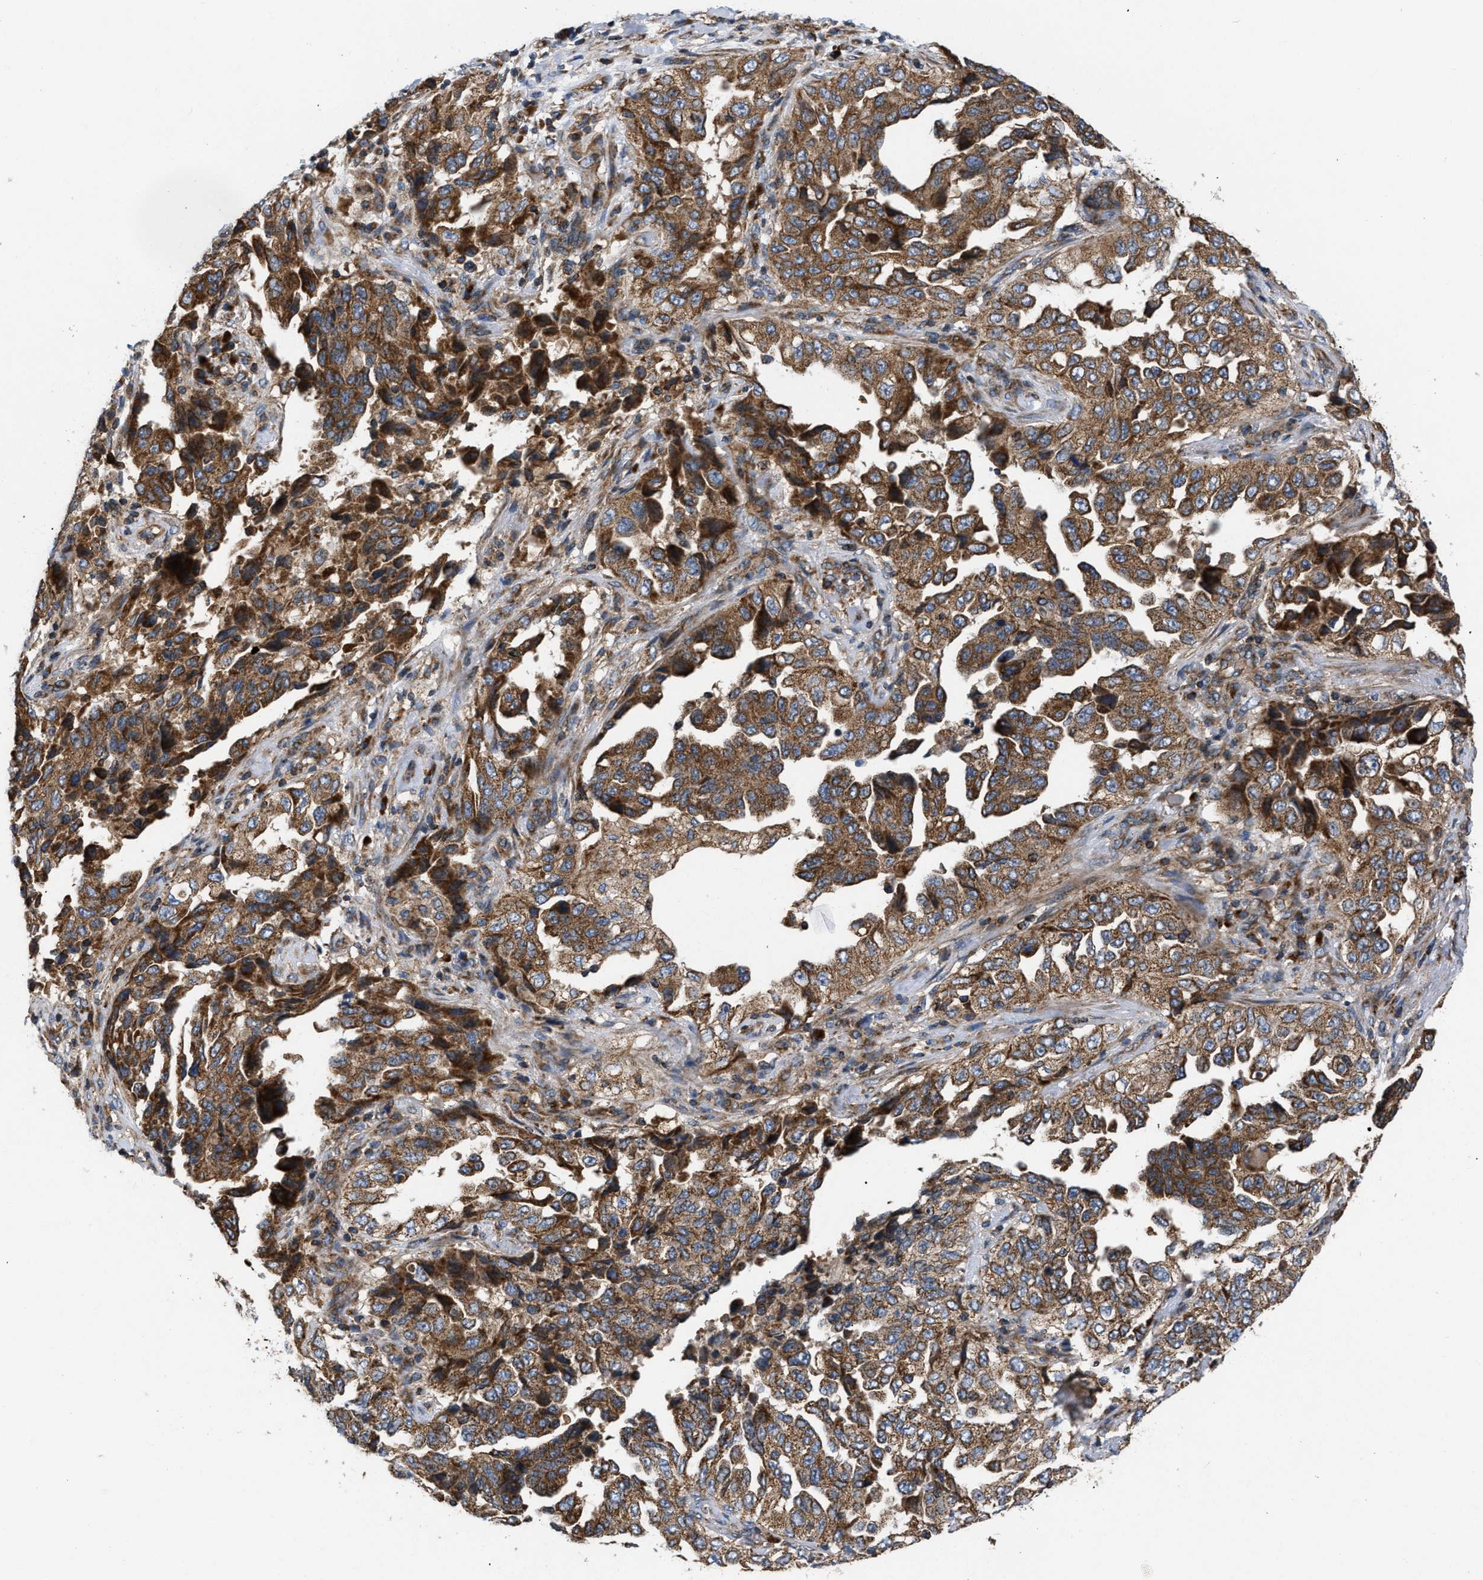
{"staining": {"intensity": "strong", "quantity": ">75%", "location": "cytoplasmic/membranous"}, "tissue": "lung cancer", "cell_type": "Tumor cells", "image_type": "cancer", "snomed": [{"axis": "morphology", "description": "Adenocarcinoma, NOS"}, {"axis": "topography", "description": "Lung"}], "caption": "Protein staining of lung cancer tissue displays strong cytoplasmic/membranous staining in approximately >75% of tumor cells. (Stains: DAB (3,3'-diaminobenzidine) in brown, nuclei in blue, Microscopy: brightfield microscopy at high magnification).", "gene": "OPTN", "patient": {"sex": "female", "age": 51}}